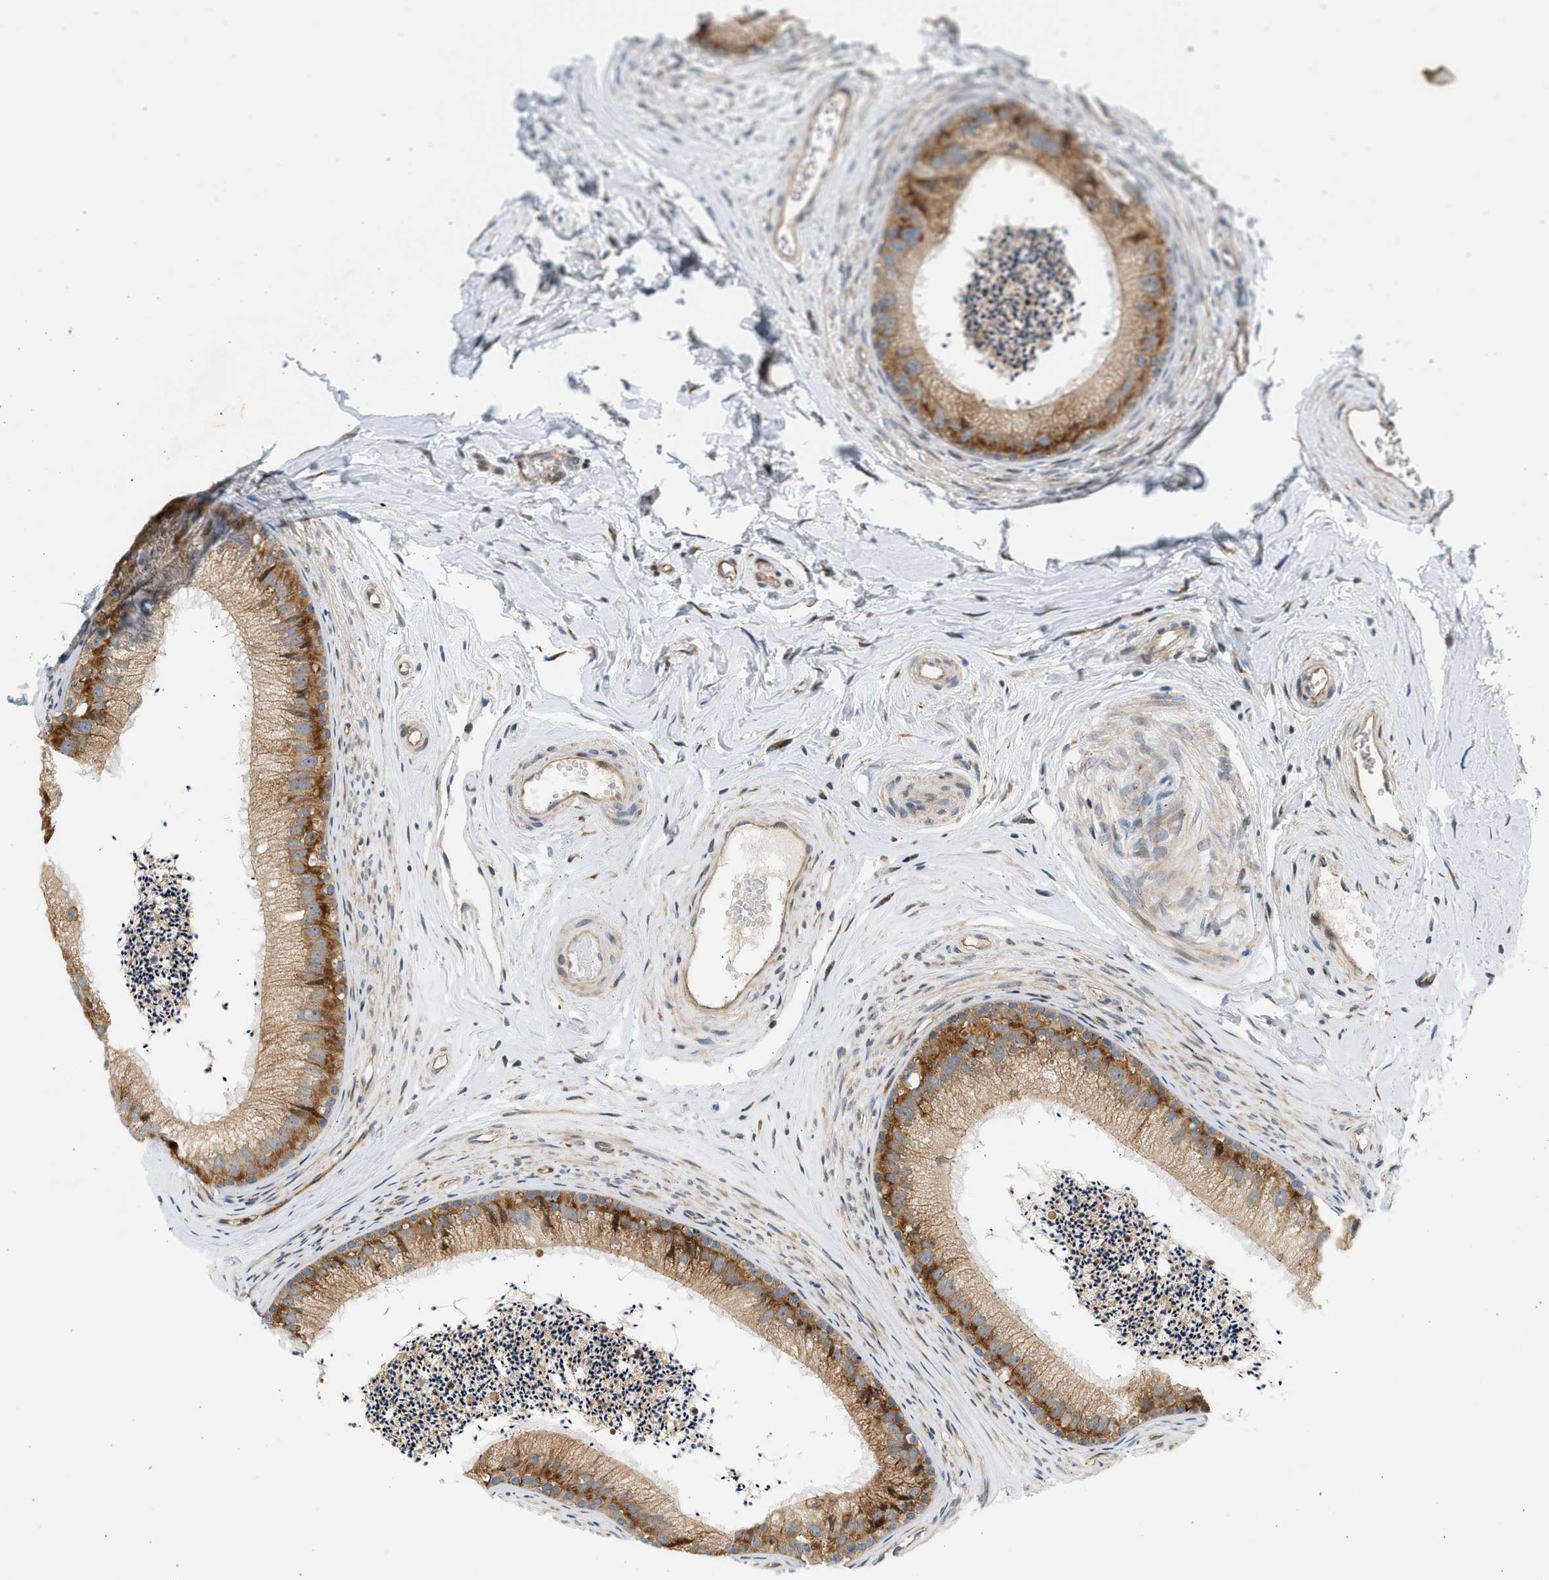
{"staining": {"intensity": "strong", "quantity": ">75%", "location": "cytoplasmic/membranous"}, "tissue": "epididymis", "cell_type": "Glandular cells", "image_type": "normal", "snomed": [{"axis": "morphology", "description": "Normal tissue, NOS"}, {"axis": "topography", "description": "Epididymis"}], "caption": "Brown immunohistochemical staining in unremarkable epididymis reveals strong cytoplasmic/membranous expression in approximately >75% of glandular cells. The staining was performed using DAB (3,3'-diaminobenzidine), with brown indicating positive protein expression. Nuclei are stained blue with hematoxylin.", "gene": "NRSN2", "patient": {"sex": "male", "age": 56}}